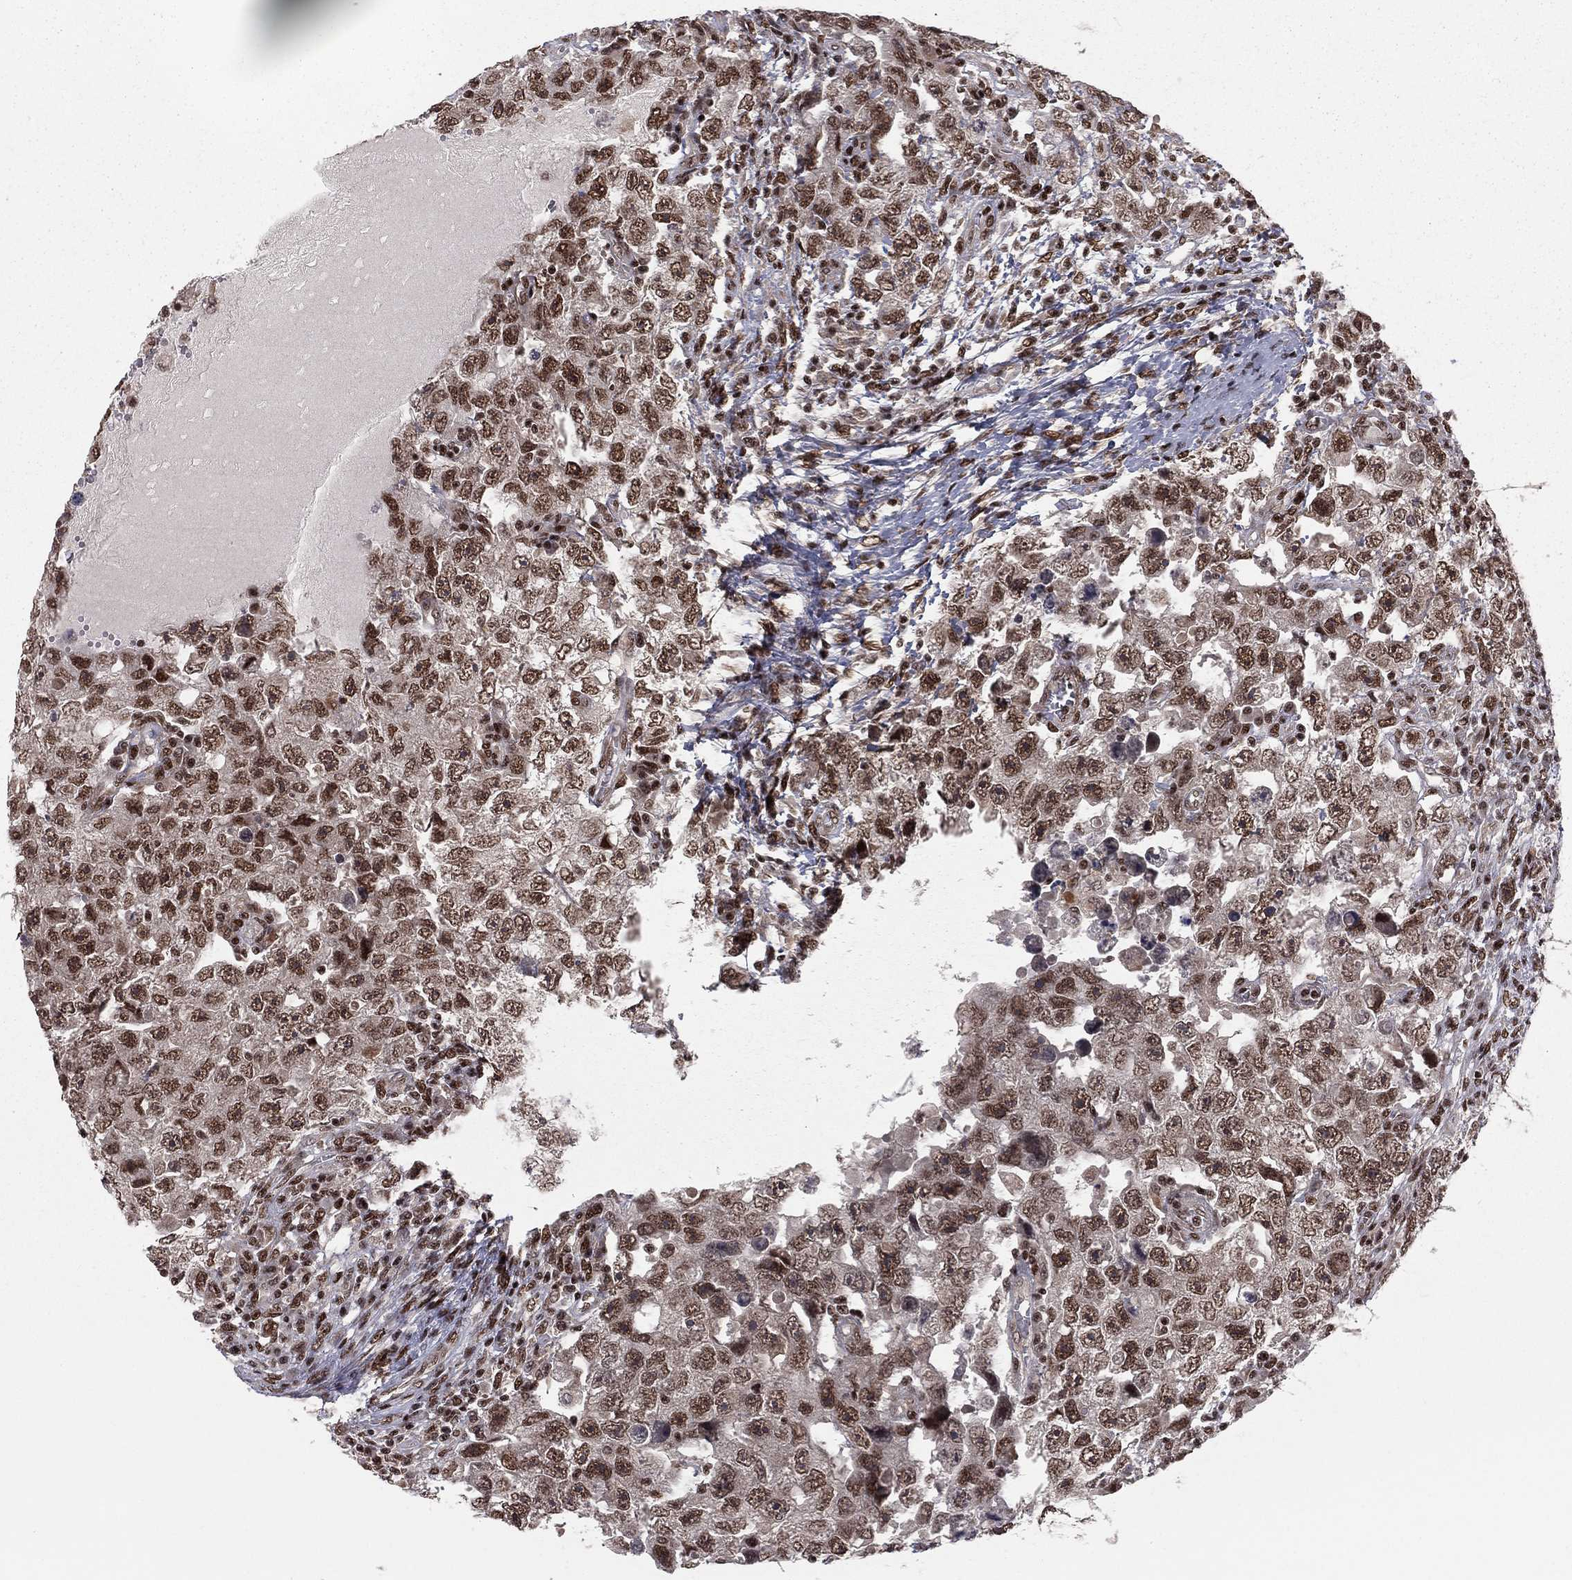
{"staining": {"intensity": "moderate", "quantity": ">75%", "location": "nuclear"}, "tissue": "testis cancer", "cell_type": "Tumor cells", "image_type": "cancer", "snomed": [{"axis": "morphology", "description": "Carcinoma, Embryonal, NOS"}, {"axis": "topography", "description": "Testis"}], "caption": "This photomicrograph reveals testis cancer (embryonal carcinoma) stained with immunohistochemistry to label a protein in brown. The nuclear of tumor cells show moderate positivity for the protein. Nuclei are counter-stained blue.", "gene": "NFYB", "patient": {"sex": "male", "age": 26}}